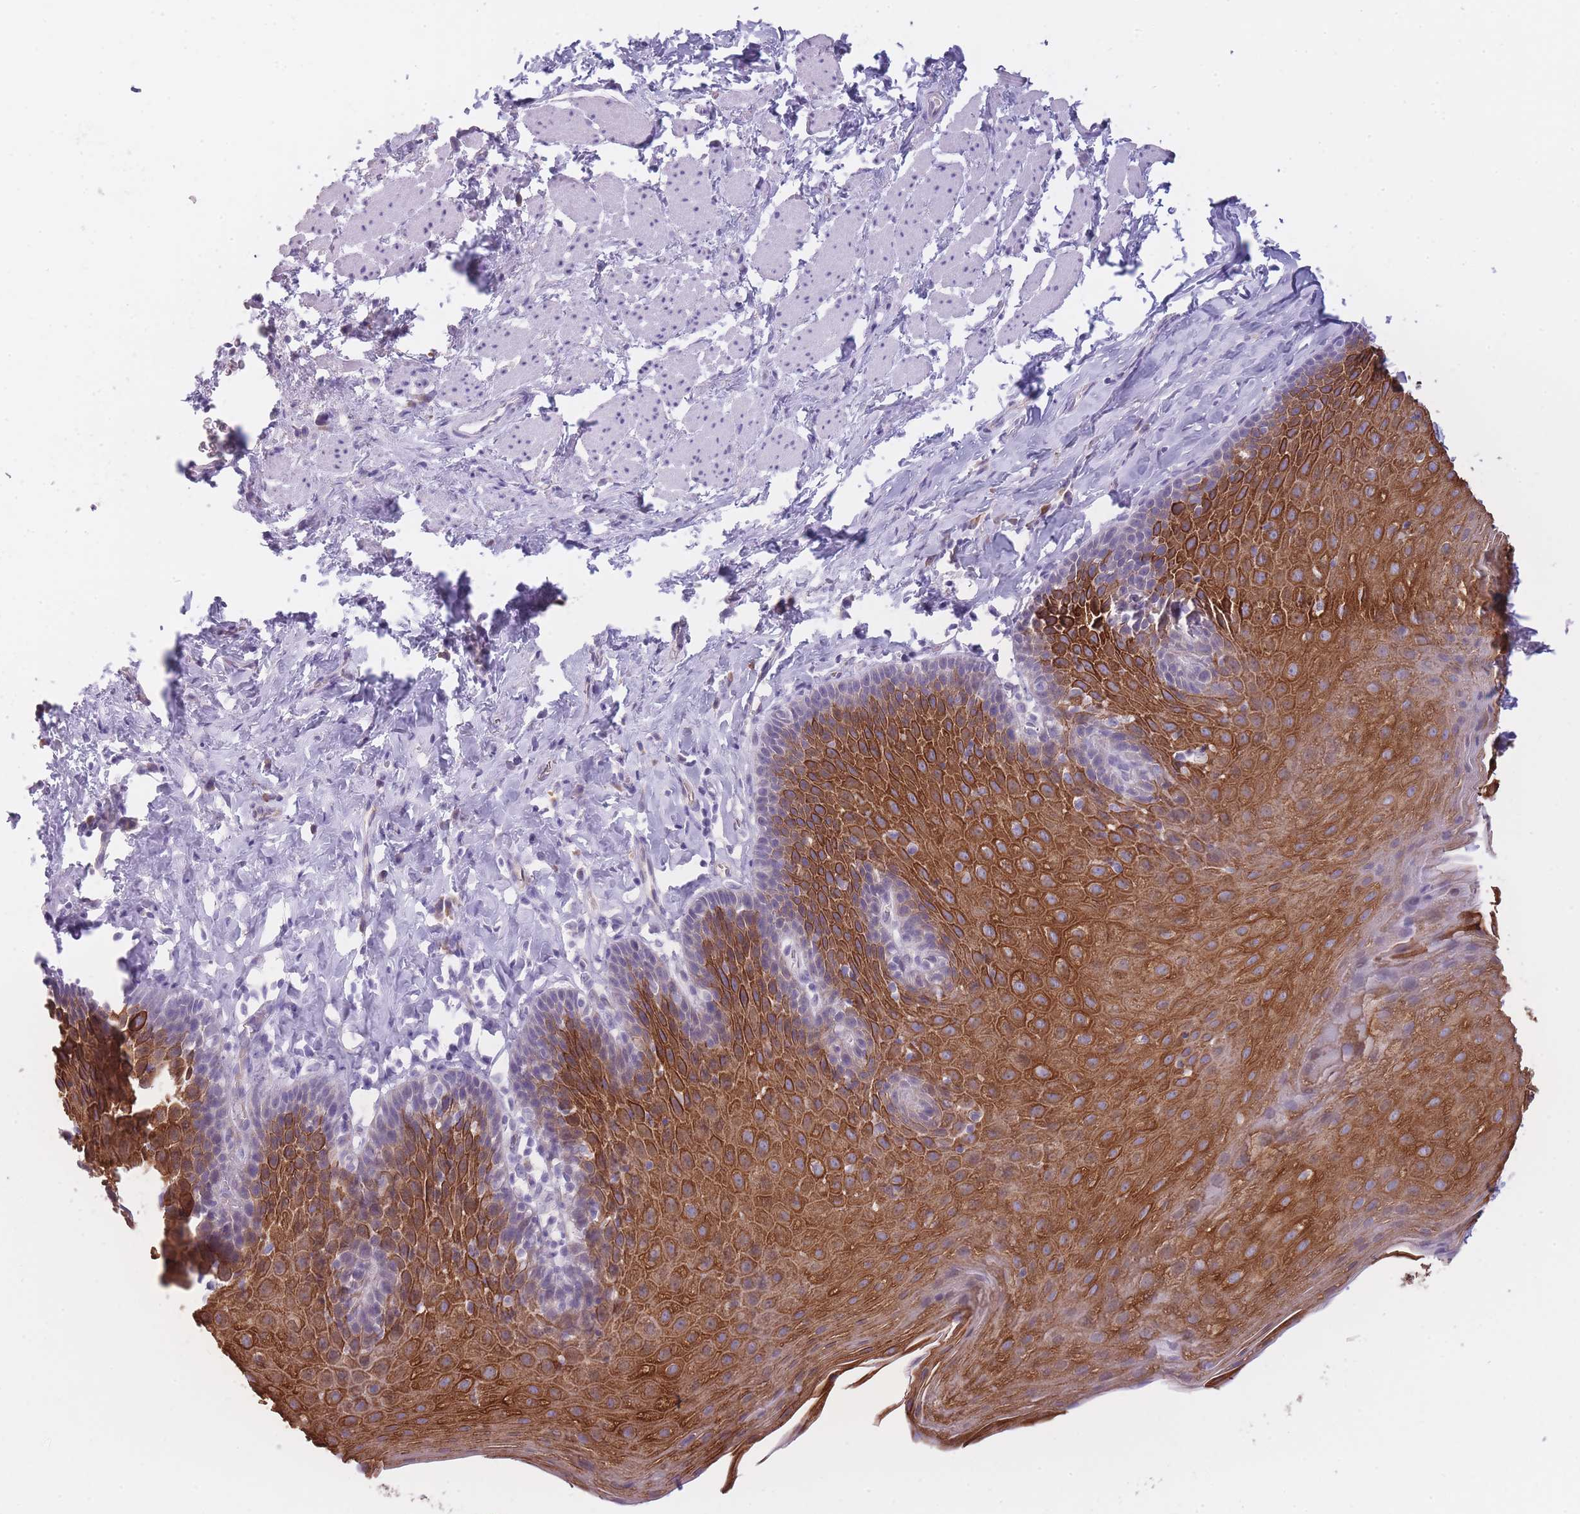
{"staining": {"intensity": "strong", "quantity": "25%-75%", "location": "cytoplasmic/membranous"}, "tissue": "esophagus", "cell_type": "Squamous epithelial cells", "image_type": "normal", "snomed": [{"axis": "morphology", "description": "Normal tissue, NOS"}, {"axis": "topography", "description": "Esophagus"}], "caption": "This image demonstrates normal esophagus stained with immunohistochemistry (IHC) to label a protein in brown. The cytoplasmic/membranous of squamous epithelial cells show strong positivity for the protein. Nuclei are counter-stained blue.", "gene": "DCANP1", "patient": {"sex": "female", "age": 61}}